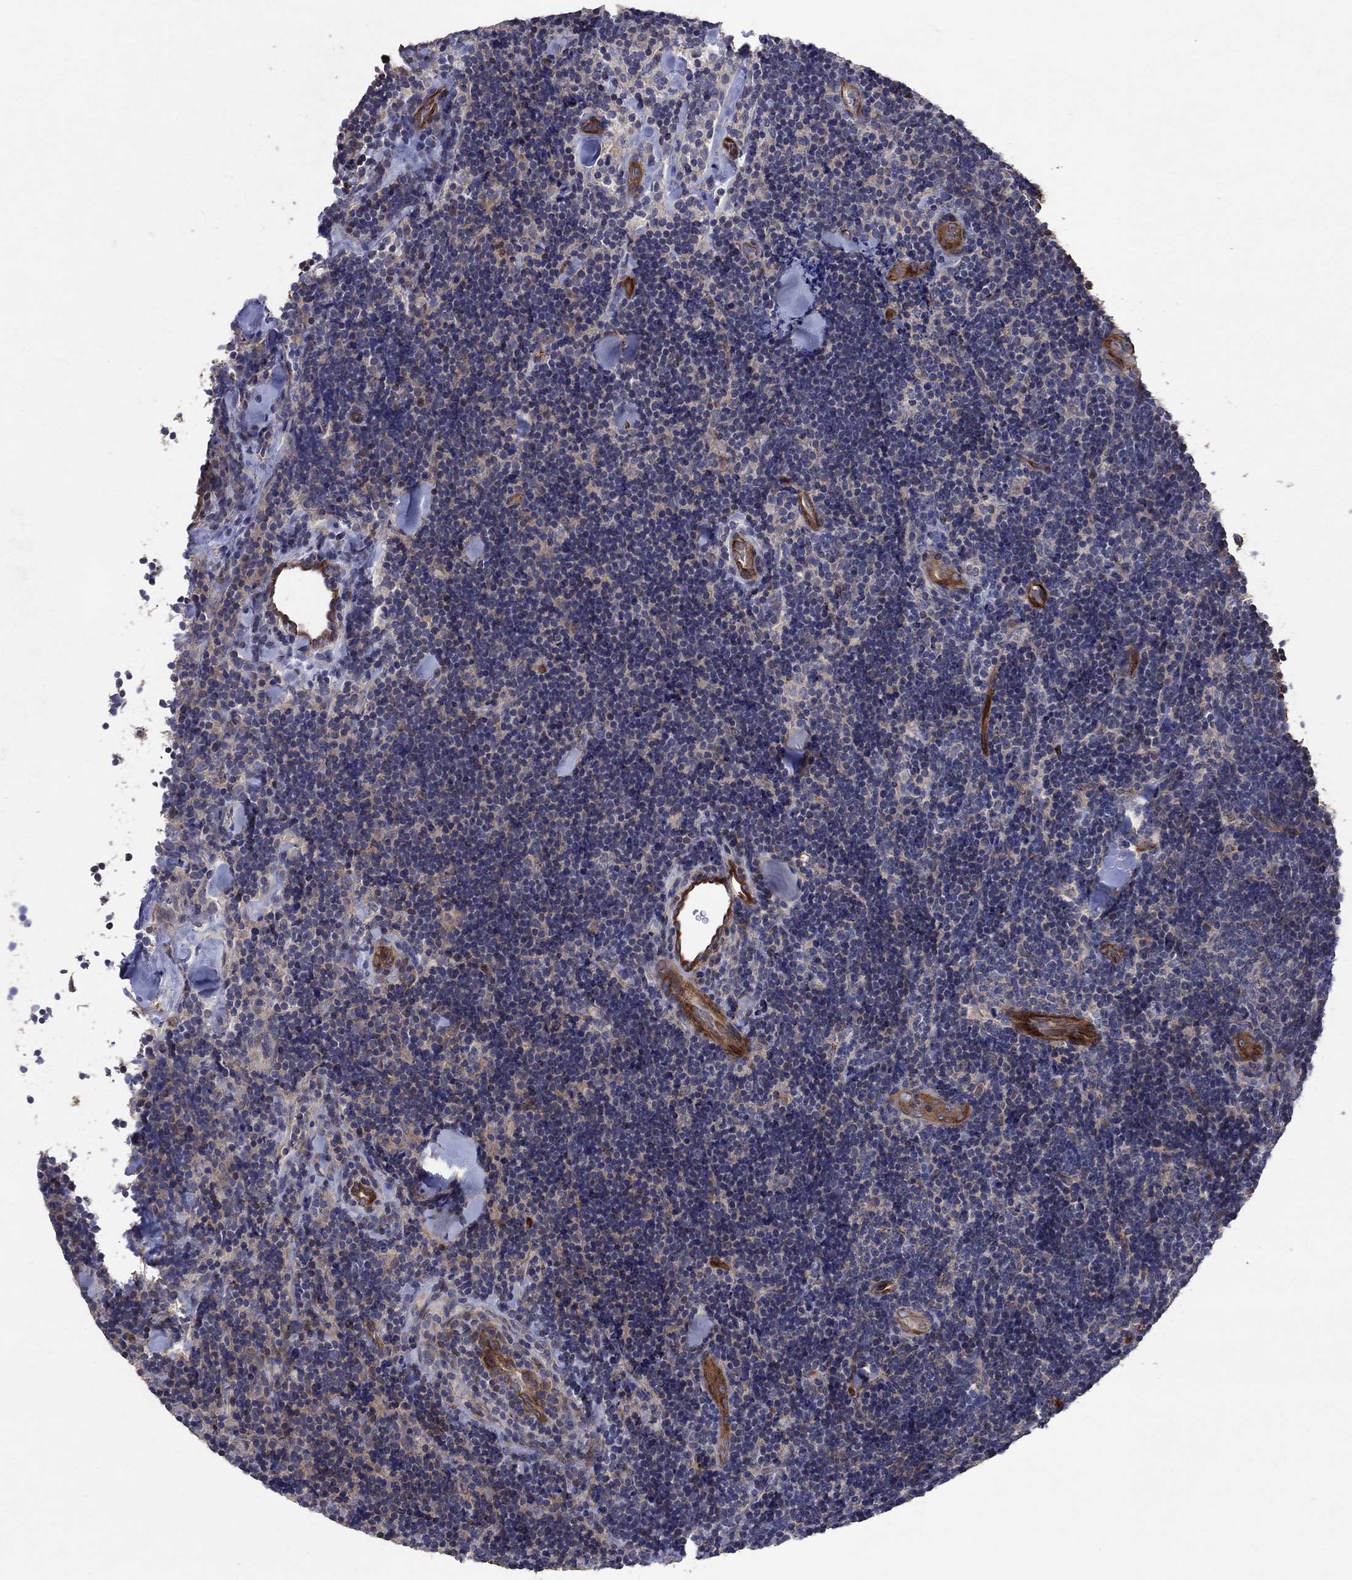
{"staining": {"intensity": "weak", "quantity": "25%-75%", "location": "cytoplasmic/membranous"}, "tissue": "lymphoma", "cell_type": "Tumor cells", "image_type": "cancer", "snomed": [{"axis": "morphology", "description": "Malignant lymphoma, non-Hodgkin's type, Low grade"}, {"axis": "topography", "description": "Lymph node"}], "caption": "Weak cytoplasmic/membranous protein expression is seen in about 25%-75% of tumor cells in malignant lymphoma, non-Hodgkin's type (low-grade).", "gene": "FRG1", "patient": {"sex": "female", "age": 56}}